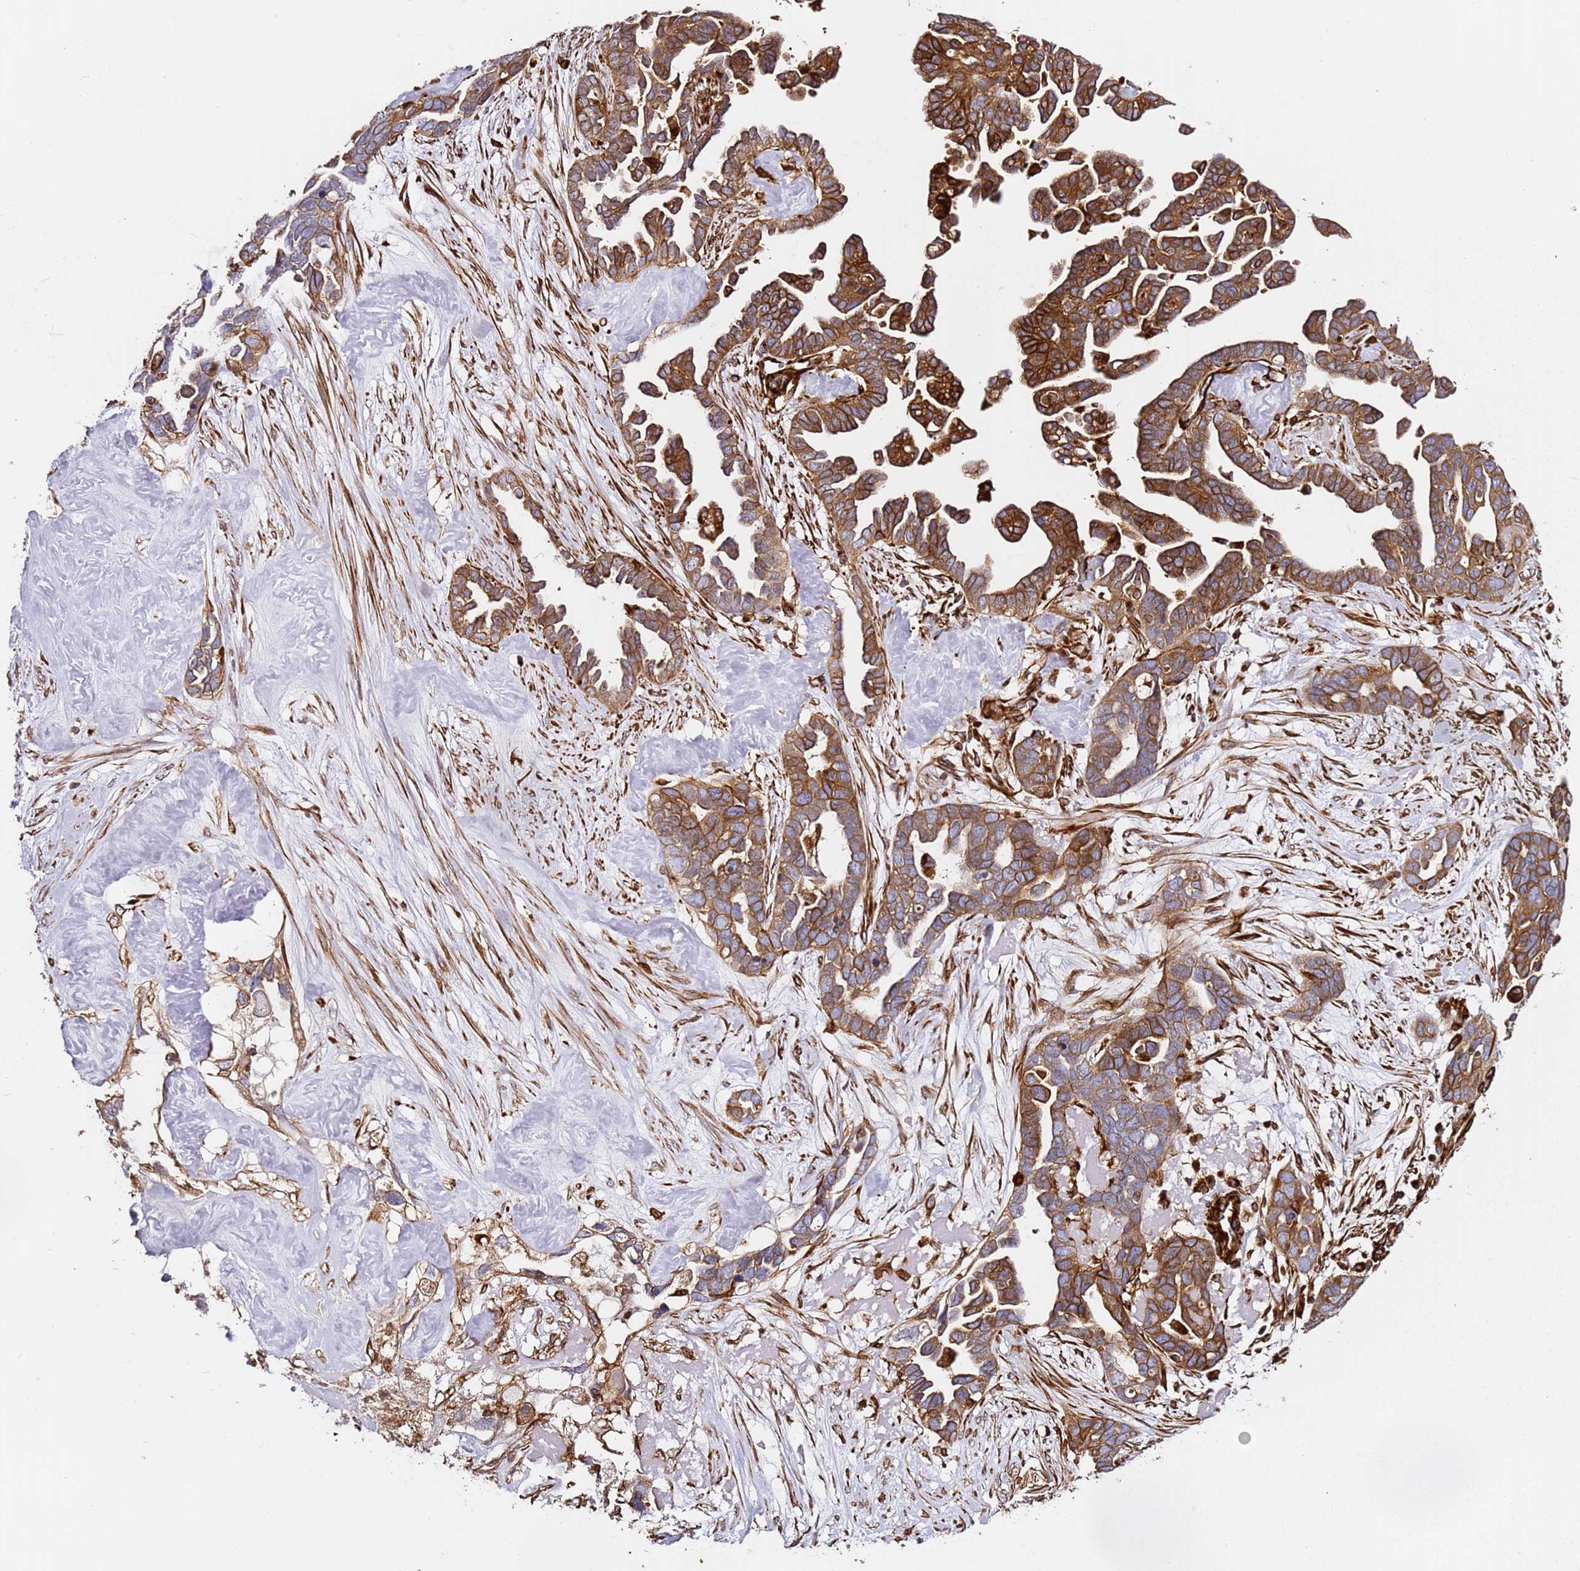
{"staining": {"intensity": "moderate", "quantity": ">75%", "location": "cytoplasmic/membranous"}, "tissue": "ovarian cancer", "cell_type": "Tumor cells", "image_type": "cancer", "snomed": [{"axis": "morphology", "description": "Cystadenocarcinoma, serous, NOS"}, {"axis": "topography", "description": "Ovary"}], "caption": "This image exhibits ovarian serous cystadenocarcinoma stained with immunohistochemistry (IHC) to label a protein in brown. The cytoplasmic/membranous of tumor cells show moderate positivity for the protein. Nuclei are counter-stained blue.", "gene": "MRGPRE", "patient": {"sex": "female", "age": 54}}